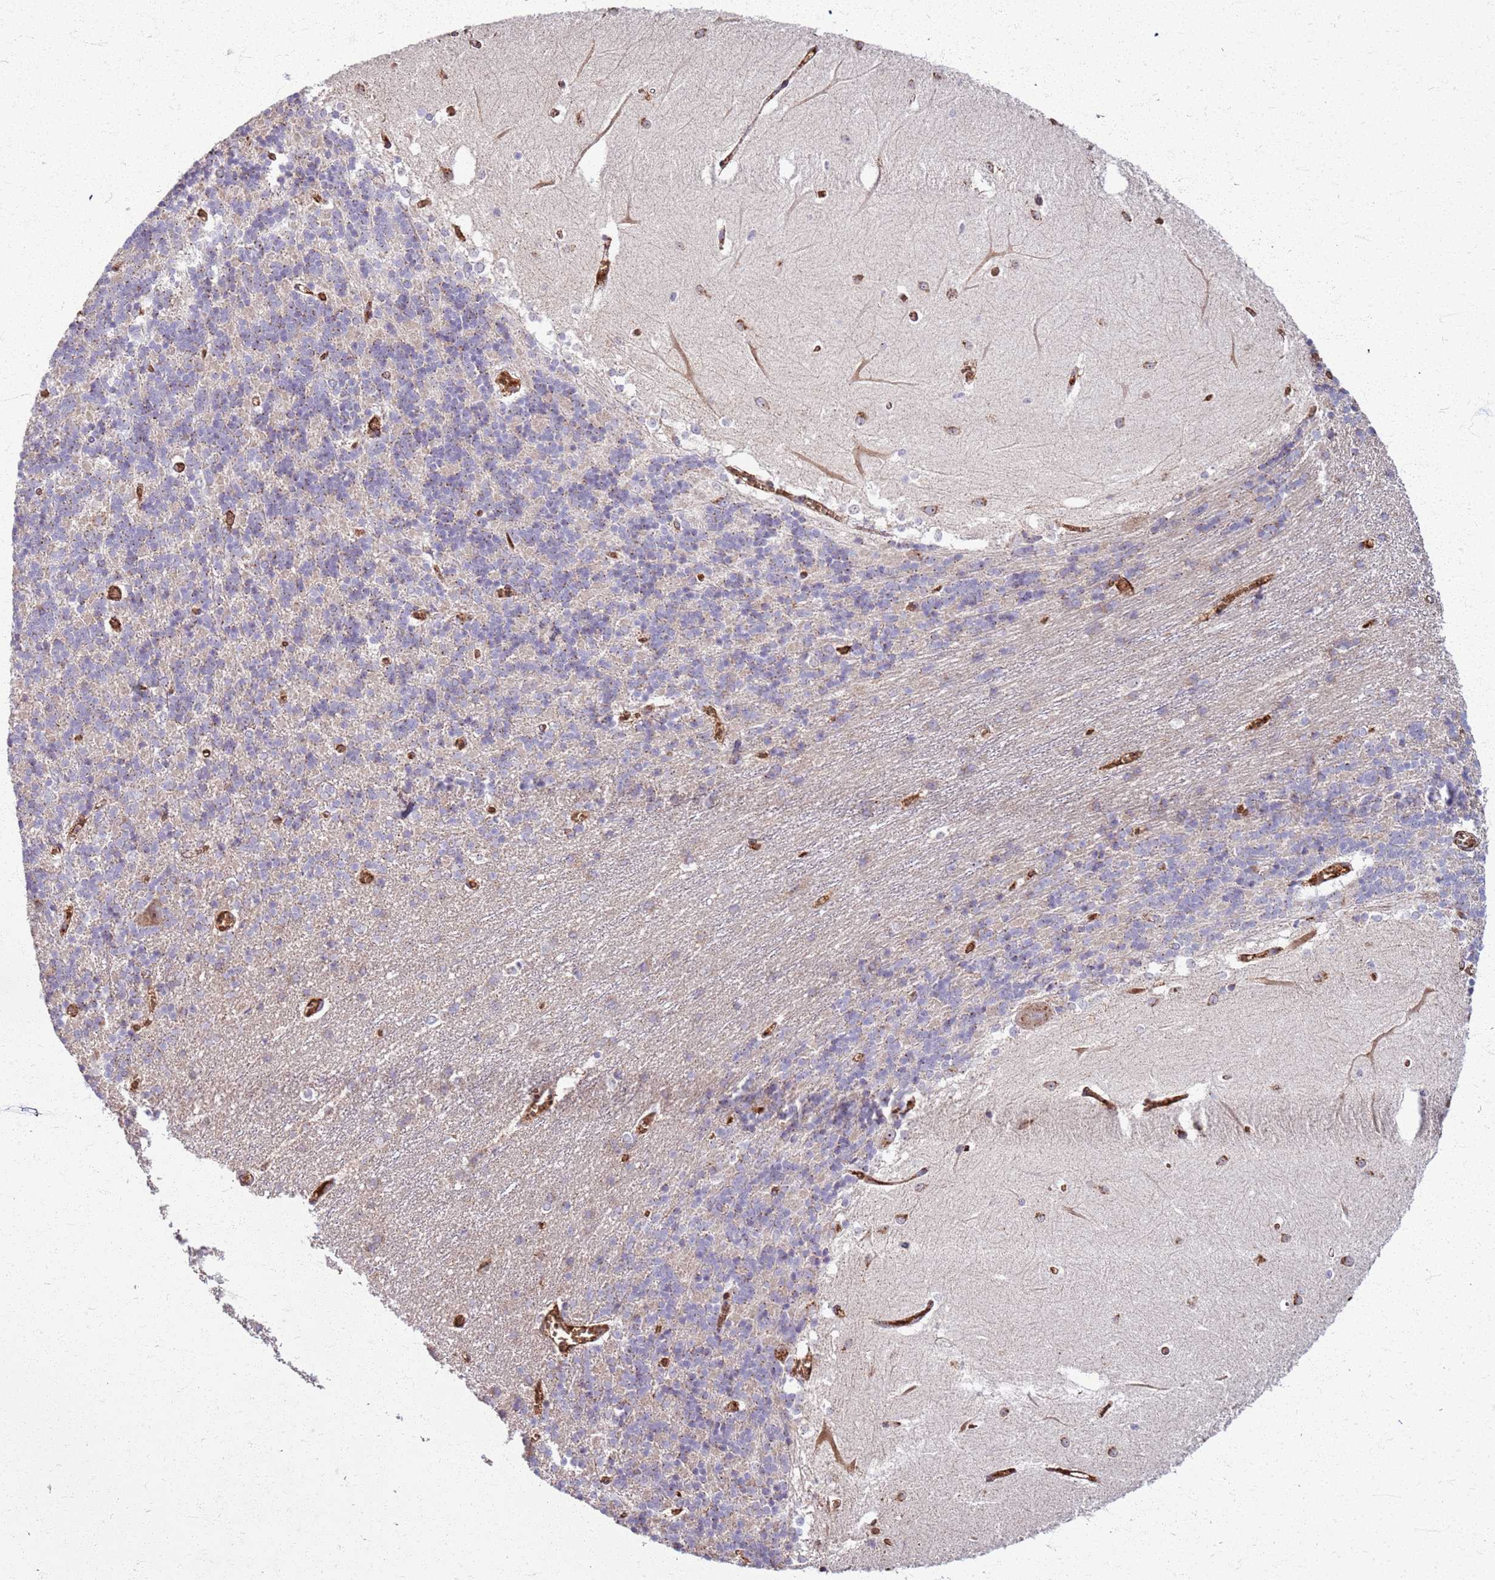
{"staining": {"intensity": "weak", "quantity": "25%-75%", "location": "cytoplasmic/membranous"}, "tissue": "cerebellum", "cell_type": "Cells in granular layer", "image_type": "normal", "snomed": [{"axis": "morphology", "description": "Normal tissue, NOS"}, {"axis": "topography", "description": "Cerebellum"}], "caption": "A brown stain shows weak cytoplasmic/membranous staining of a protein in cells in granular layer of unremarkable human cerebellum. (Brightfield microscopy of DAB IHC at high magnification).", "gene": "KRI1", "patient": {"sex": "male", "age": 37}}